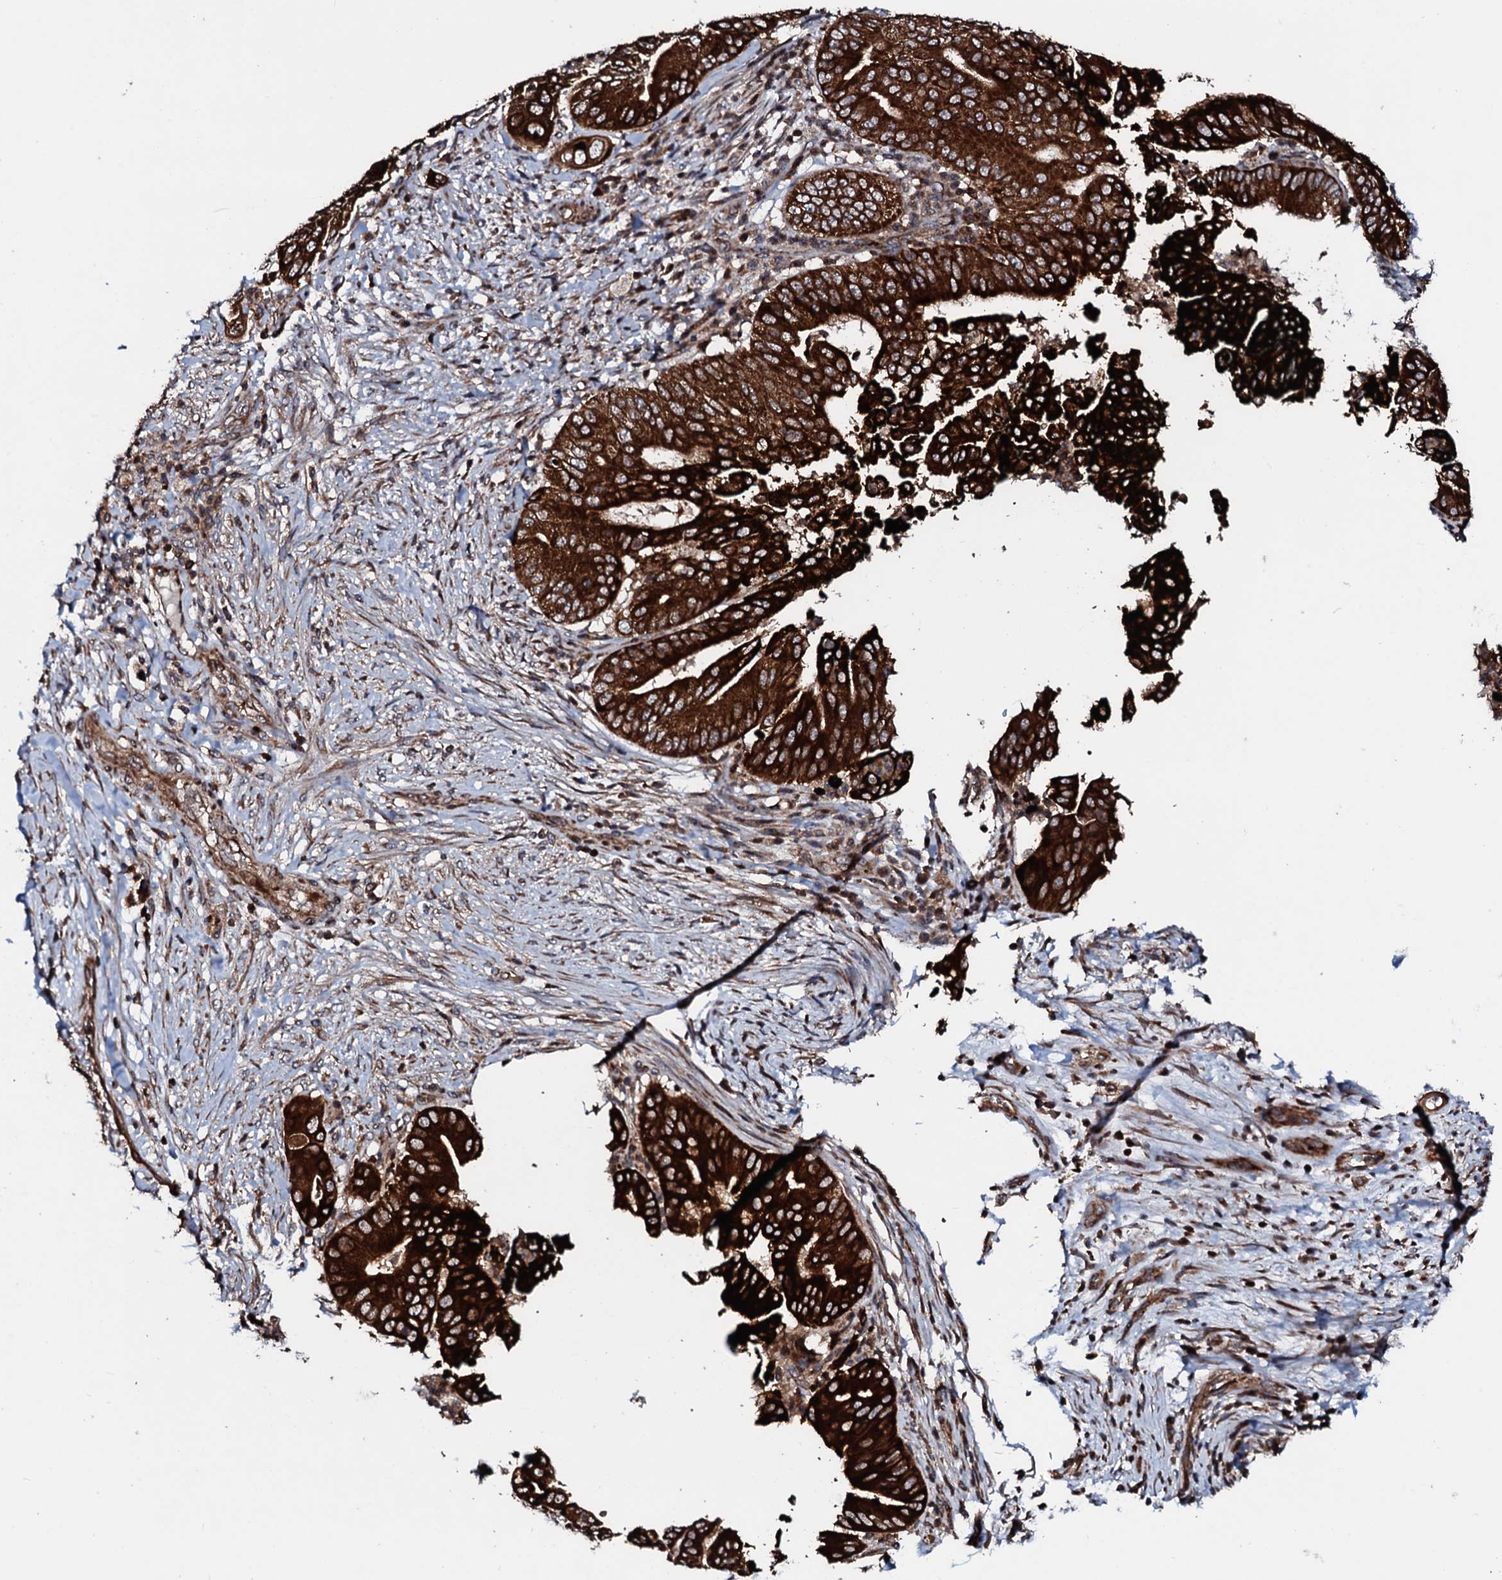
{"staining": {"intensity": "strong", "quantity": ">75%", "location": "cytoplasmic/membranous"}, "tissue": "pancreatic cancer", "cell_type": "Tumor cells", "image_type": "cancer", "snomed": [{"axis": "morphology", "description": "Adenocarcinoma, NOS"}, {"axis": "topography", "description": "Pancreas"}], "caption": "Protein staining of pancreatic cancer (adenocarcinoma) tissue reveals strong cytoplasmic/membranous staining in approximately >75% of tumor cells.", "gene": "SDHAF2", "patient": {"sex": "female", "age": 77}}